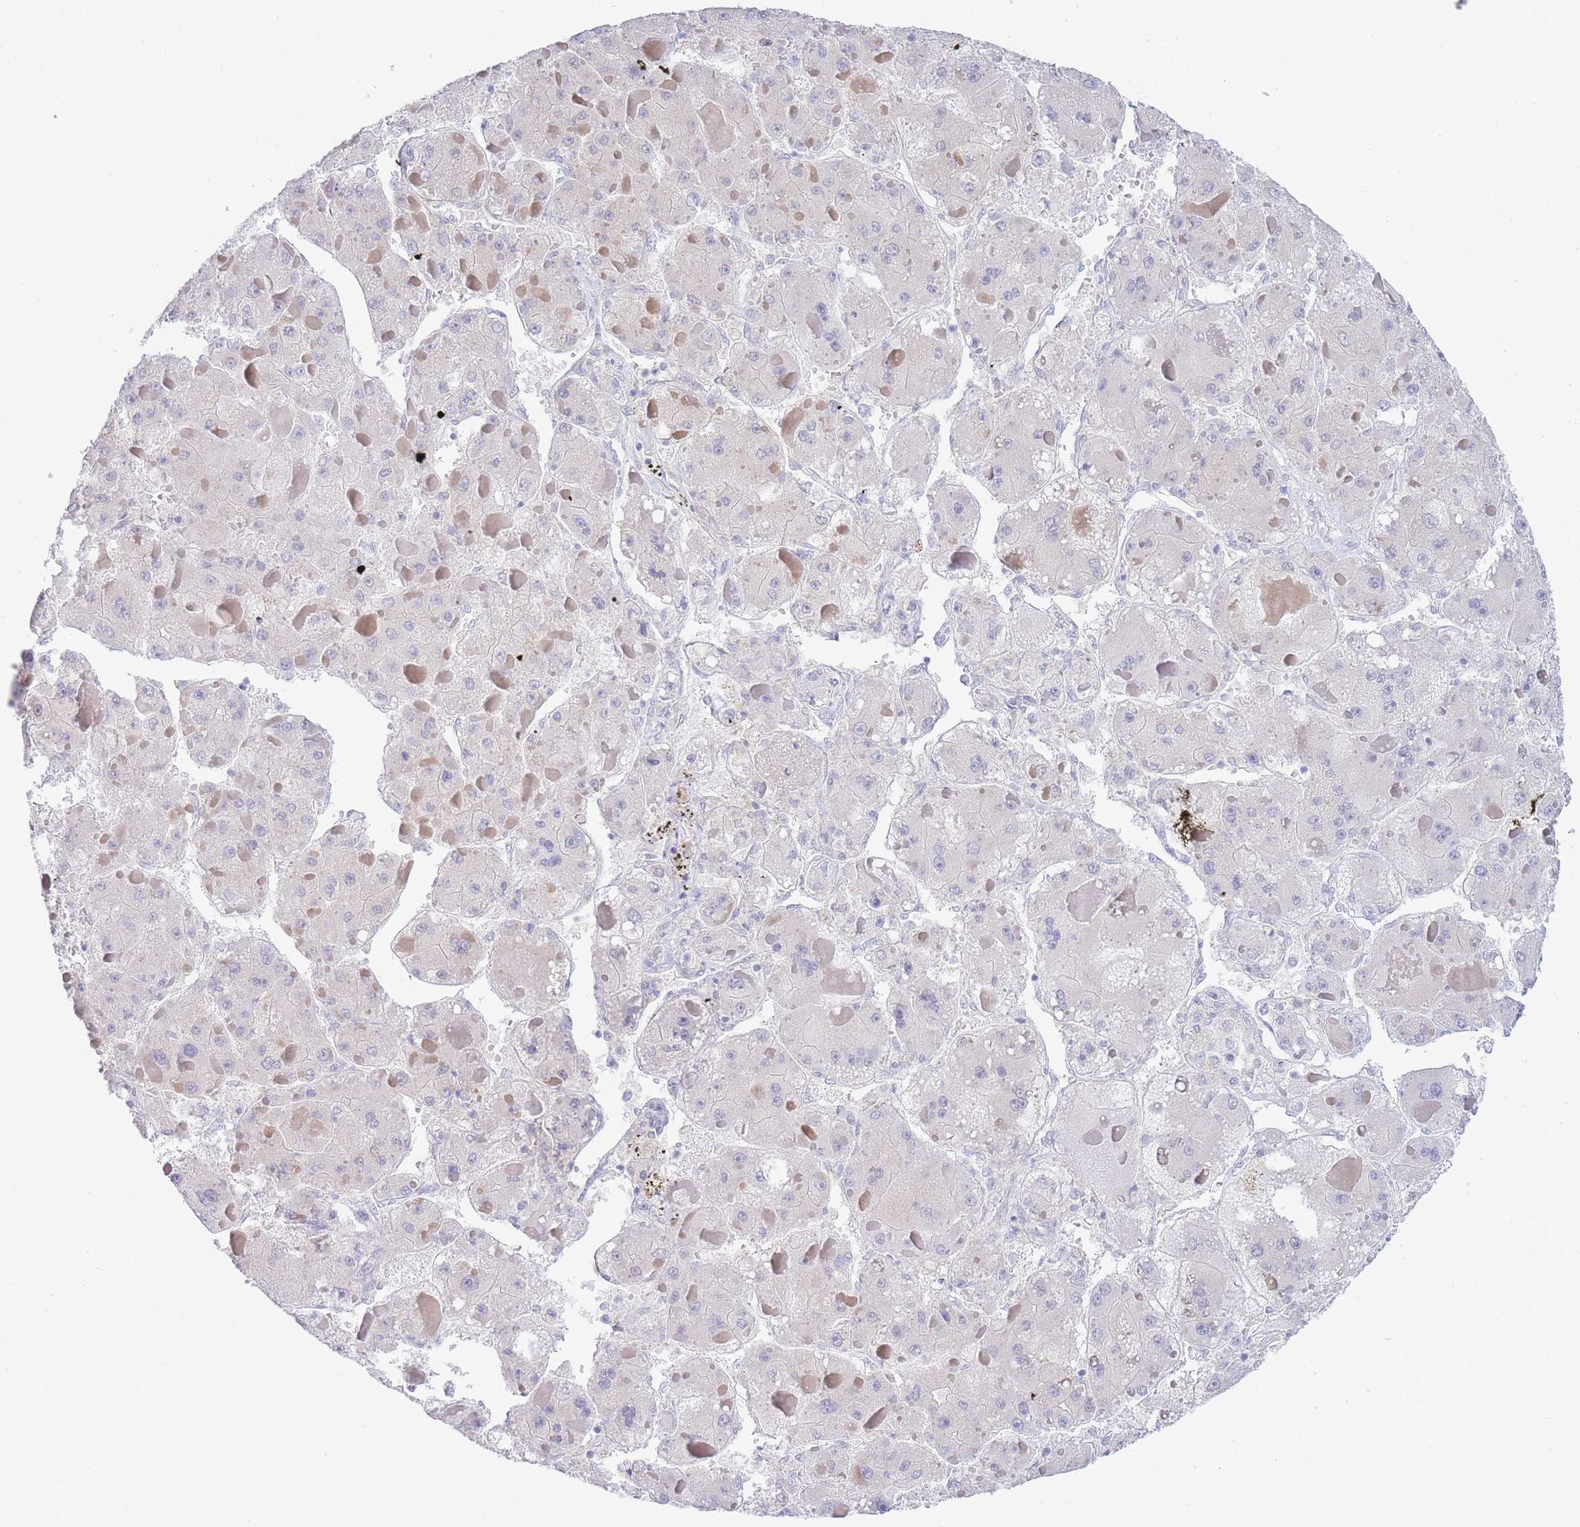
{"staining": {"intensity": "negative", "quantity": "none", "location": "none"}, "tissue": "liver cancer", "cell_type": "Tumor cells", "image_type": "cancer", "snomed": [{"axis": "morphology", "description": "Carcinoma, Hepatocellular, NOS"}, {"axis": "topography", "description": "Liver"}], "caption": "Liver hepatocellular carcinoma stained for a protein using IHC demonstrates no staining tumor cells.", "gene": "SUGT1", "patient": {"sex": "female", "age": 73}}